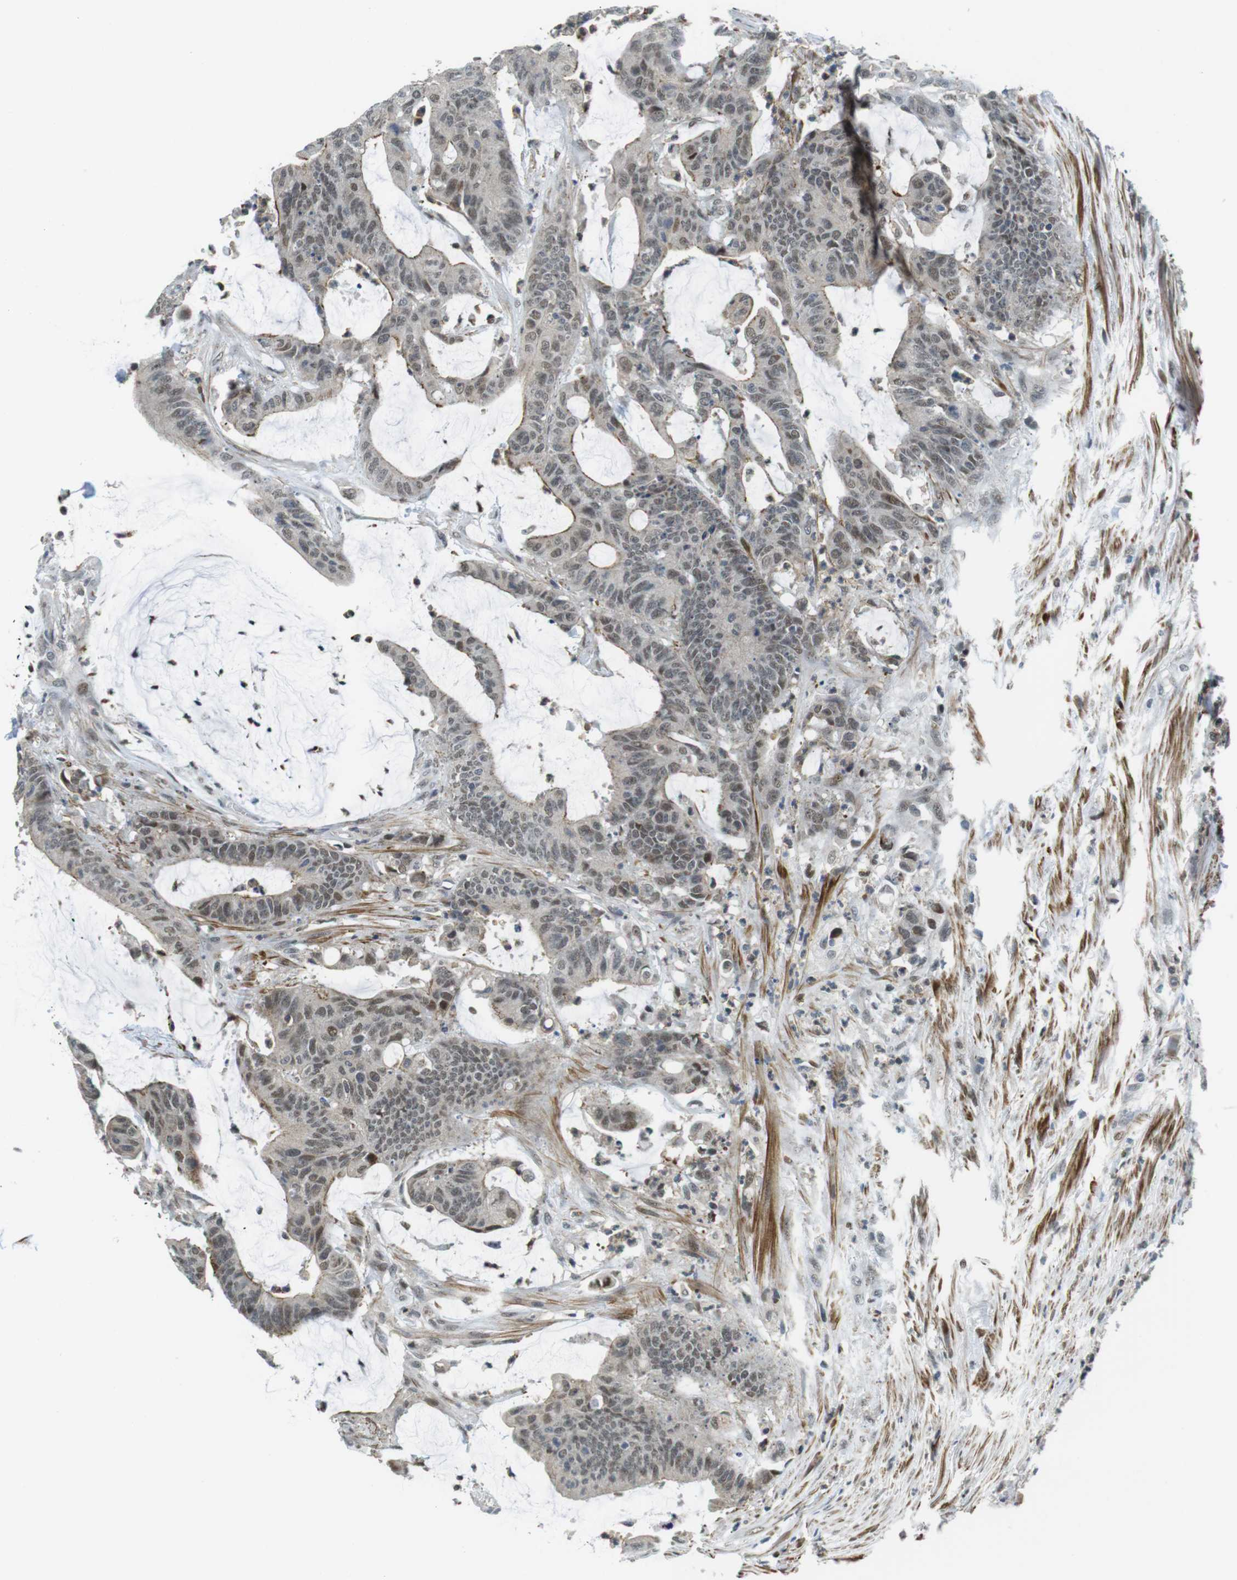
{"staining": {"intensity": "moderate", "quantity": "<25%", "location": "cytoplasmic/membranous,nuclear"}, "tissue": "colorectal cancer", "cell_type": "Tumor cells", "image_type": "cancer", "snomed": [{"axis": "morphology", "description": "Adenocarcinoma, NOS"}, {"axis": "topography", "description": "Rectum"}], "caption": "Immunohistochemistry (IHC) (DAB (3,3'-diaminobenzidine)) staining of adenocarcinoma (colorectal) exhibits moderate cytoplasmic/membranous and nuclear protein positivity in about <25% of tumor cells.", "gene": "USP7", "patient": {"sex": "female", "age": 66}}